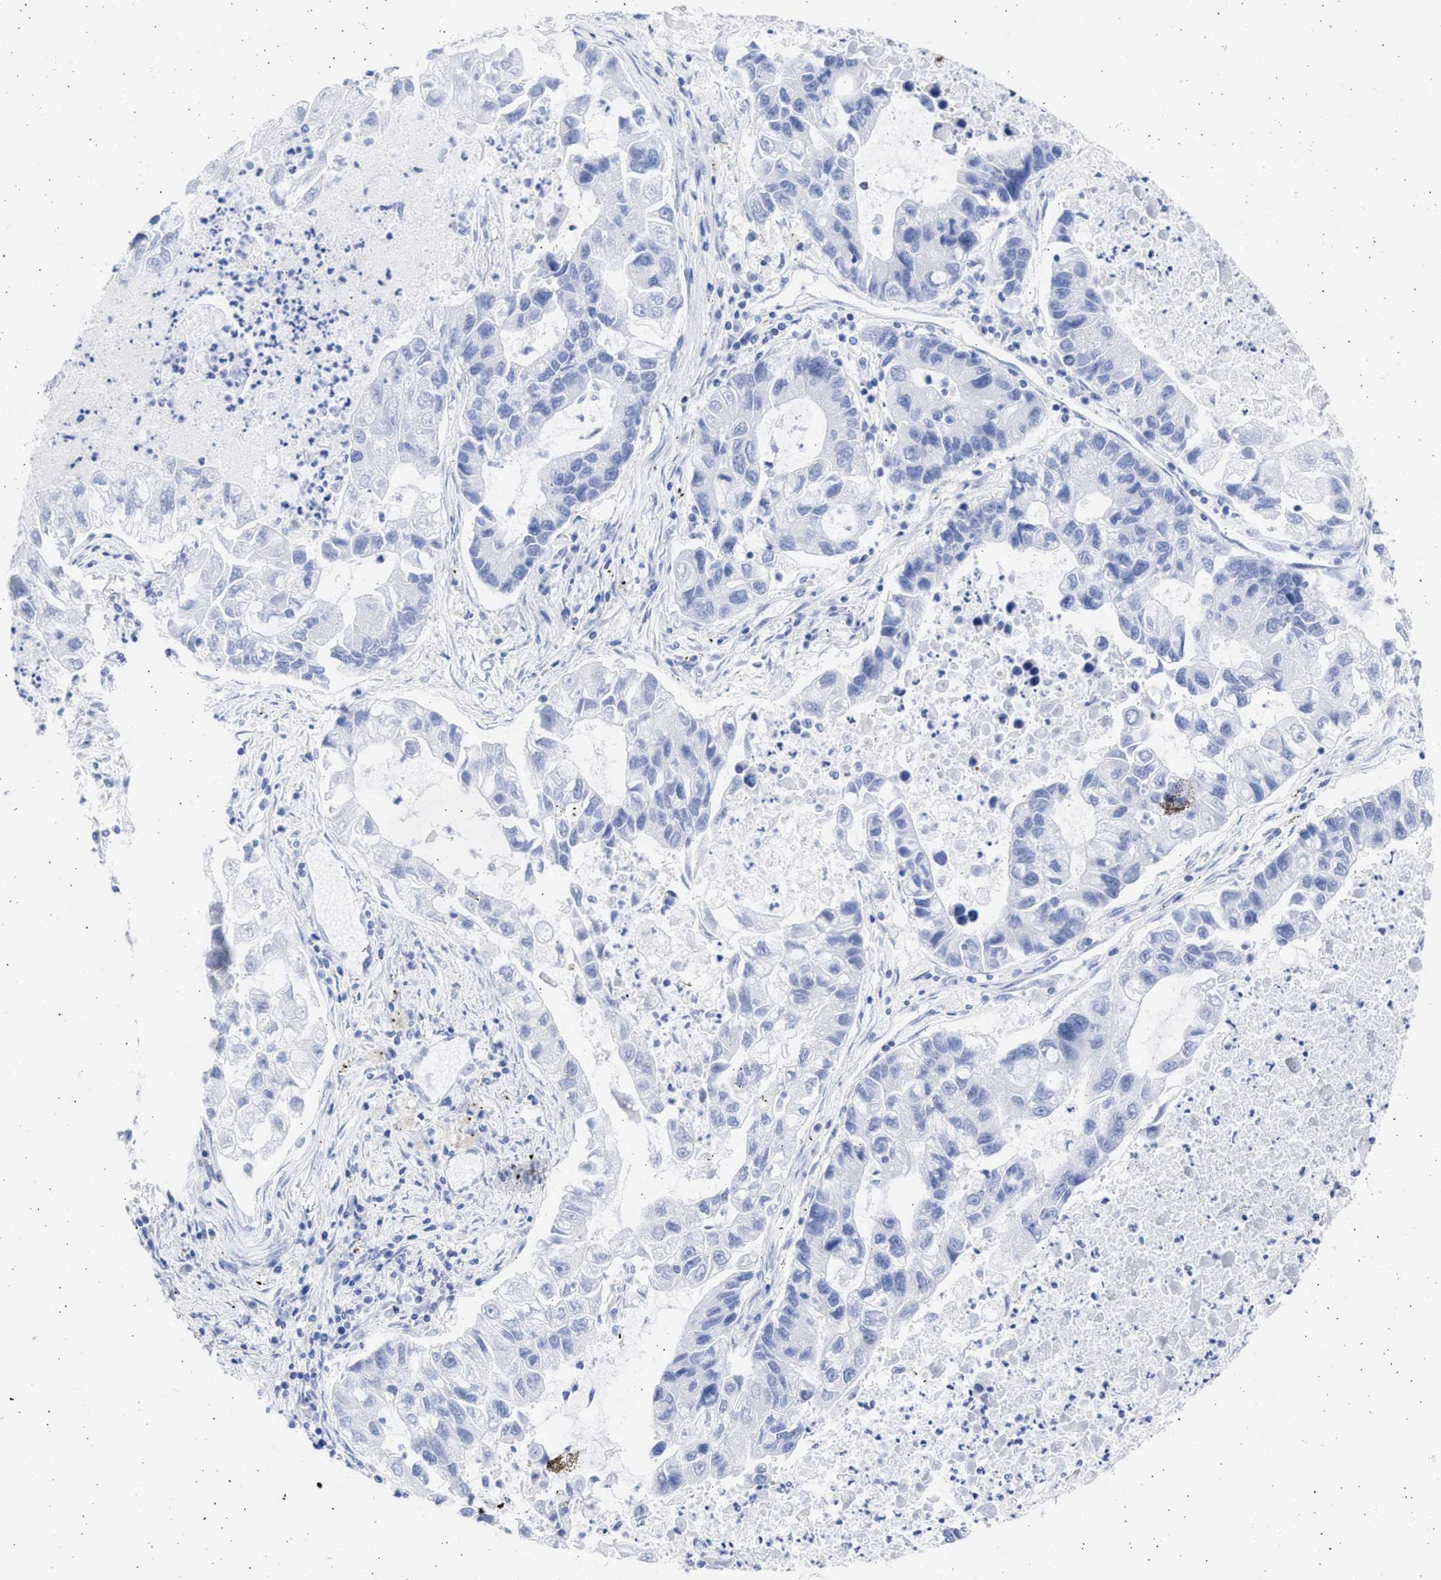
{"staining": {"intensity": "negative", "quantity": "none", "location": "none"}, "tissue": "lung cancer", "cell_type": "Tumor cells", "image_type": "cancer", "snomed": [{"axis": "morphology", "description": "Adenocarcinoma, NOS"}, {"axis": "topography", "description": "Lung"}], "caption": "This is an IHC photomicrograph of lung cancer. There is no staining in tumor cells.", "gene": "ALDOC", "patient": {"sex": "female", "age": 51}}